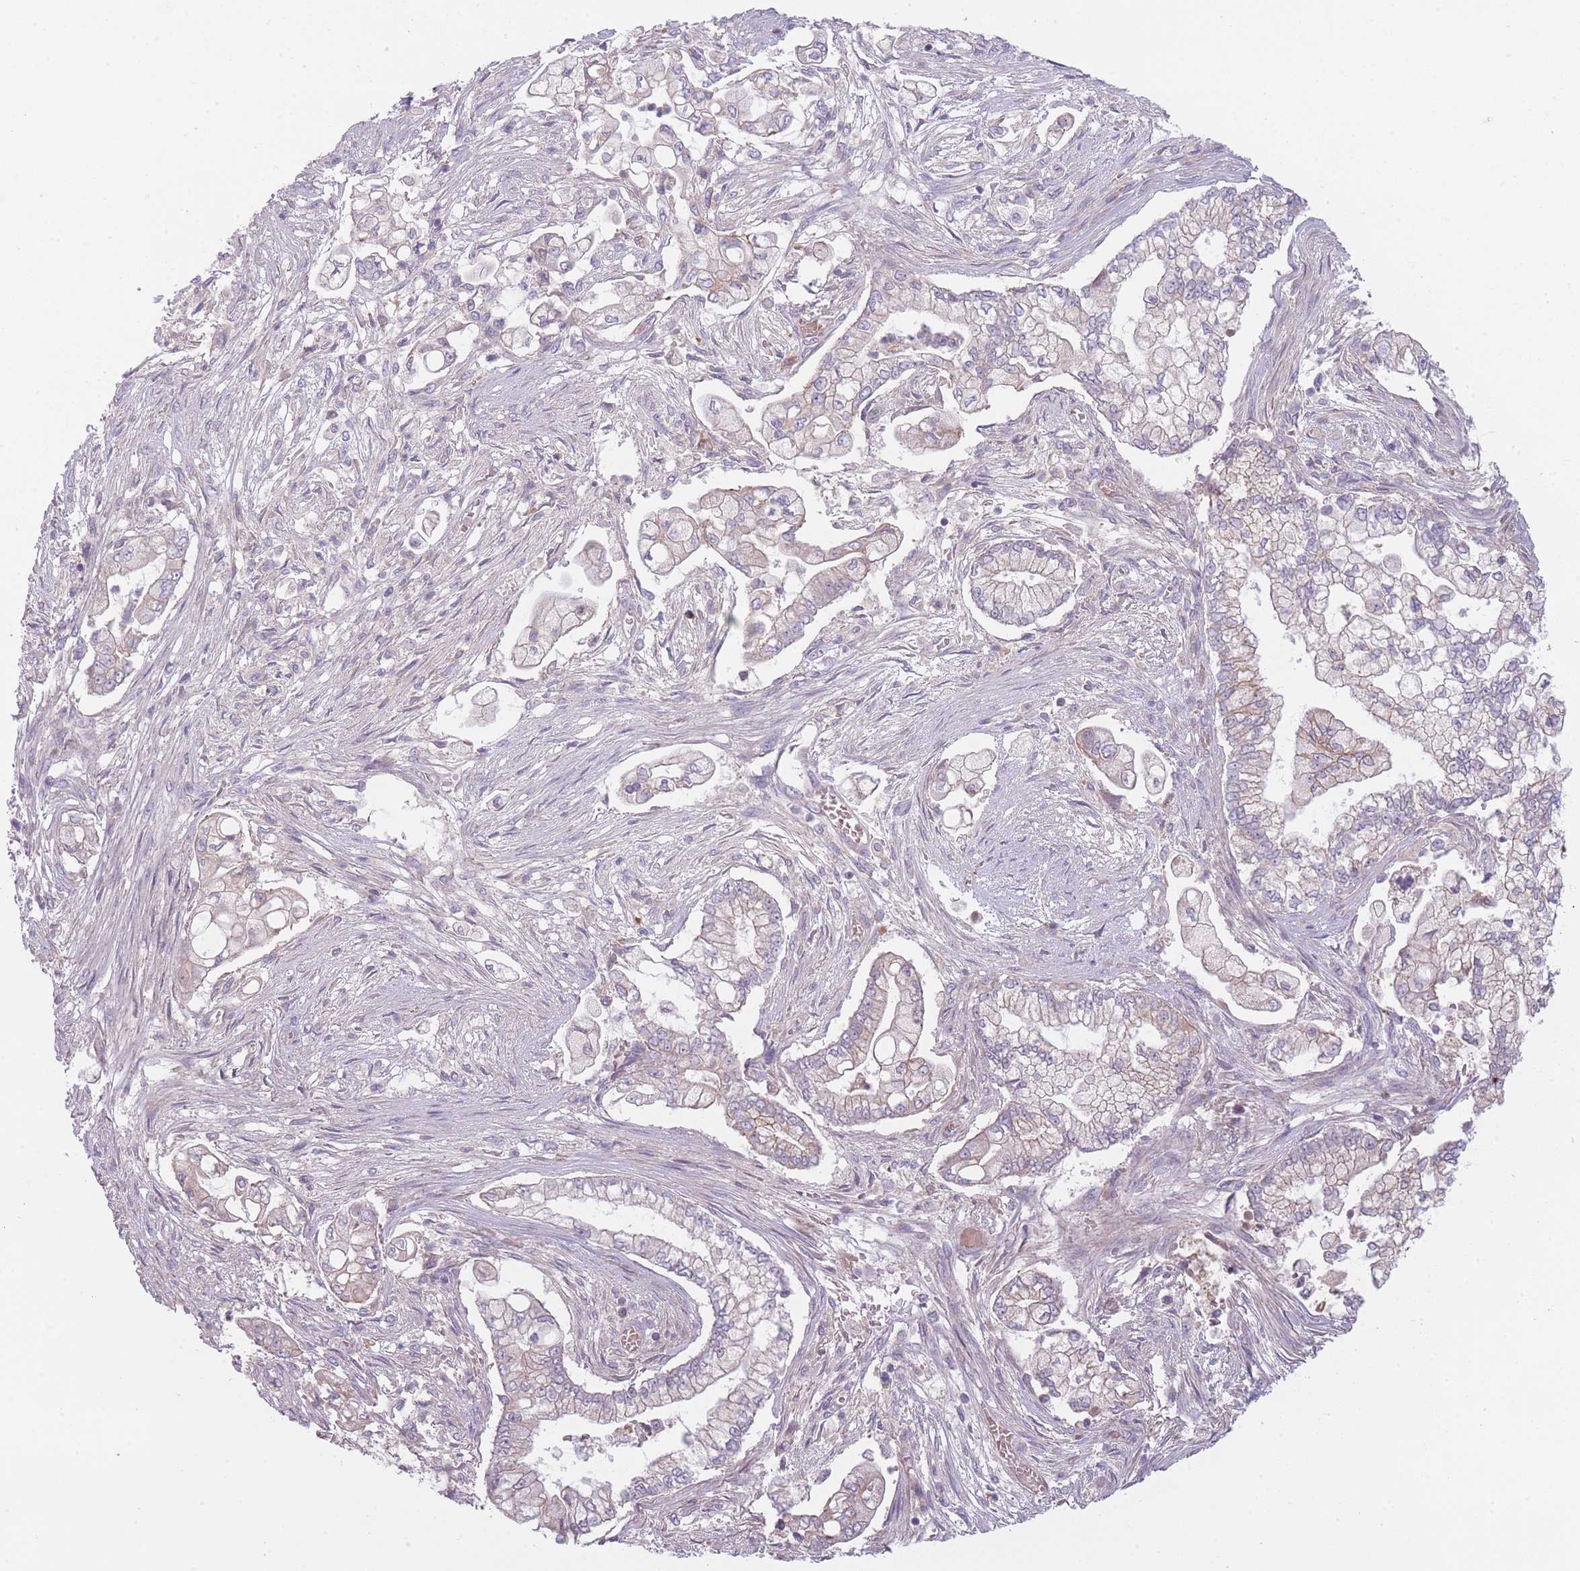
{"staining": {"intensity": "weak", "quantity": "<25%", "location": "cytoplasmic/membranous"}, "tissue": "pancreatic cancer", "cell_type": "Tumor cells", "image_type": "cancer", "snomed": [{"axis": "morphology", "description": "Adenocarcinoma, NOS"}, {"axis": "topography", "description": "Pancreas"}], "caption": "IHC of human pancreatic adenocarcinoma displays no expression in tumor cells. (DAB (3,3'-diaminobenzidine) immunohistochemistry, high magnification).", "gene": "NT5DC2", "patient": {"sex": "female", "age": 69}}